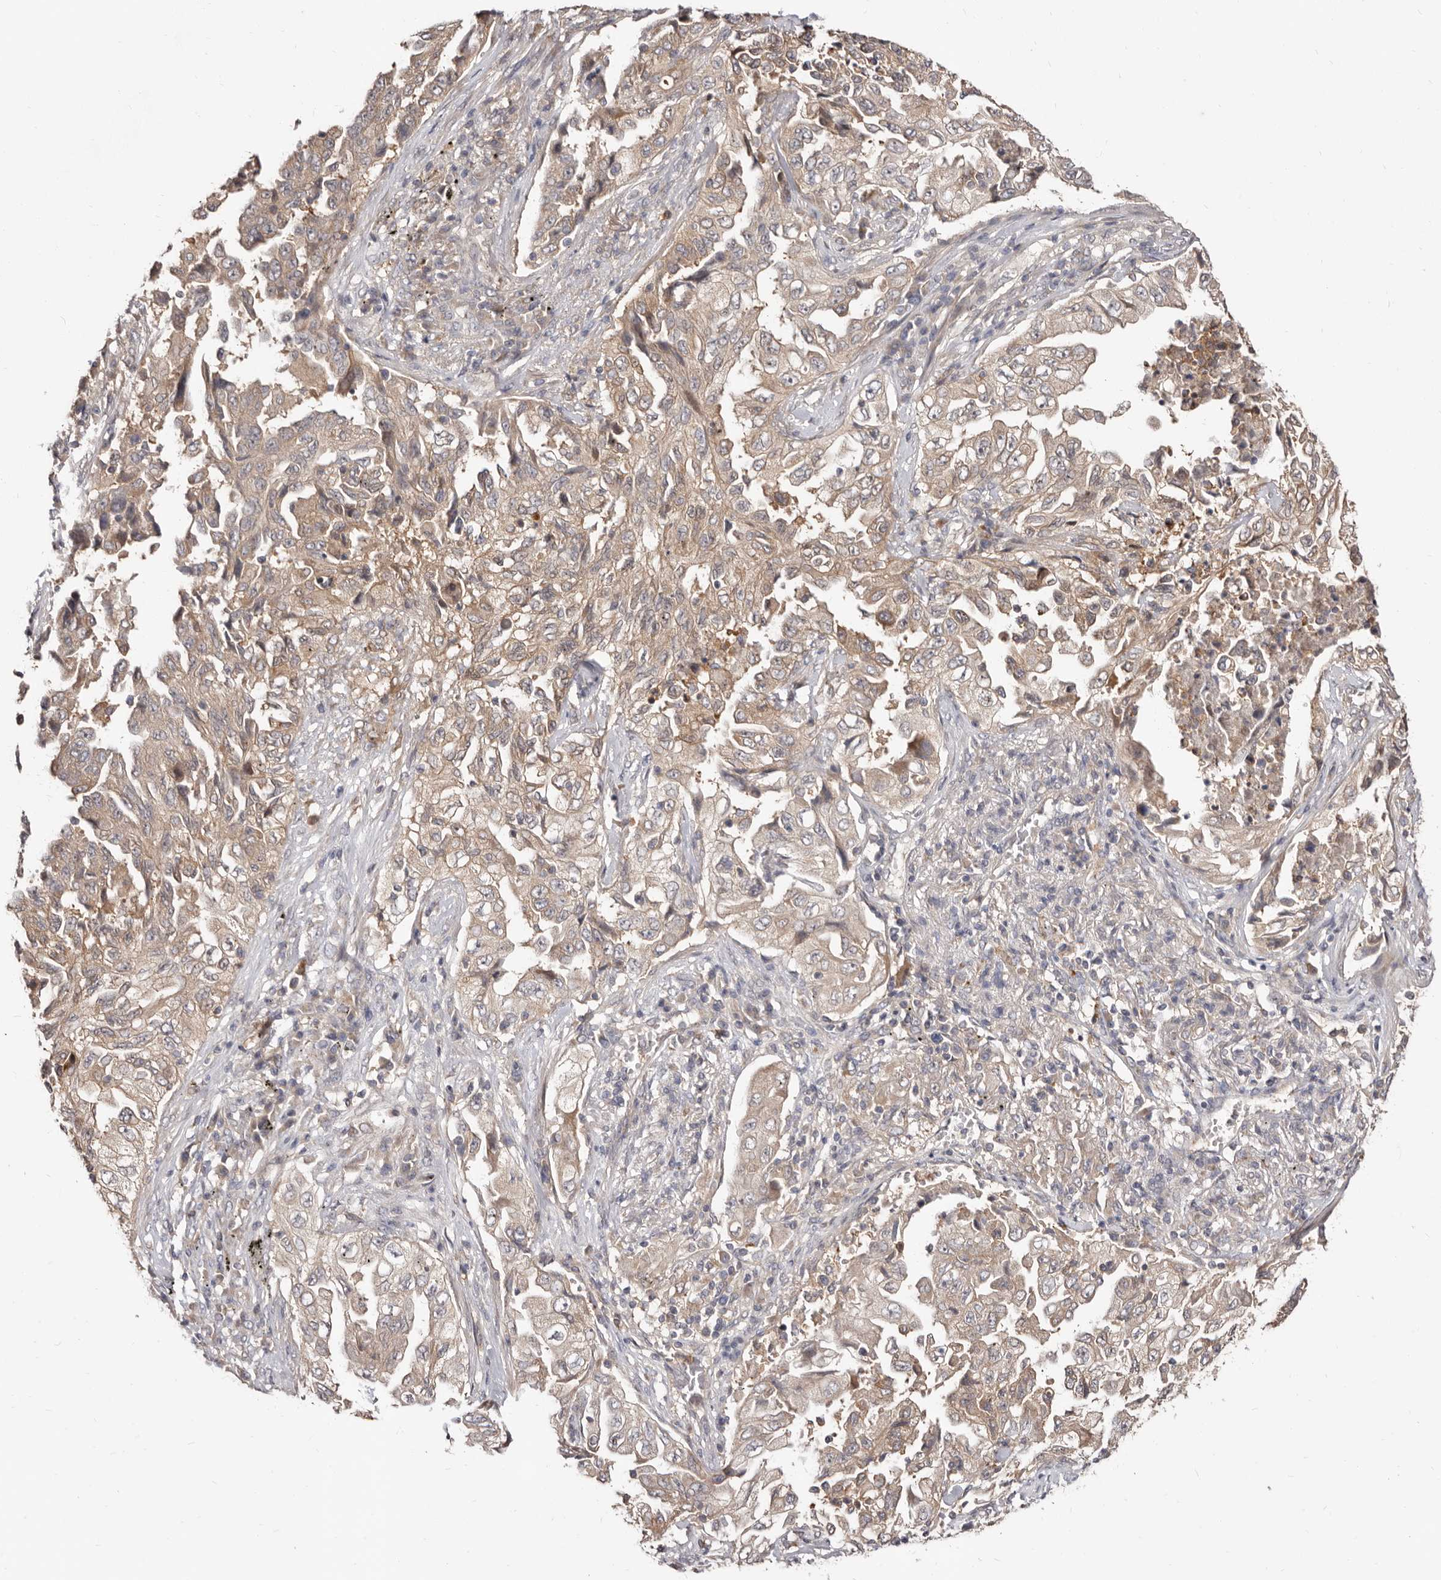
{"staining": {"intensity": "moderate", "quantity": ">75%", "location": "cytoplasmic/membranous"}, "tissue": "lung cancer", "cell_type": "Tumor cells", "image_type": "cancer", "snomed": [{"axis": "morphology", "description": "Adenocarcinoma, NOS"}, {"axis": "topography", "description": "Lung"}], "caption": "Tumor cells demonstrate medium levels of moderate cytoplasmic/membranous positivity in about >75% of cells in lung adenocarcinoma.", "gene": "TC2N", "patient": {"sex": "female", "age": 51}}